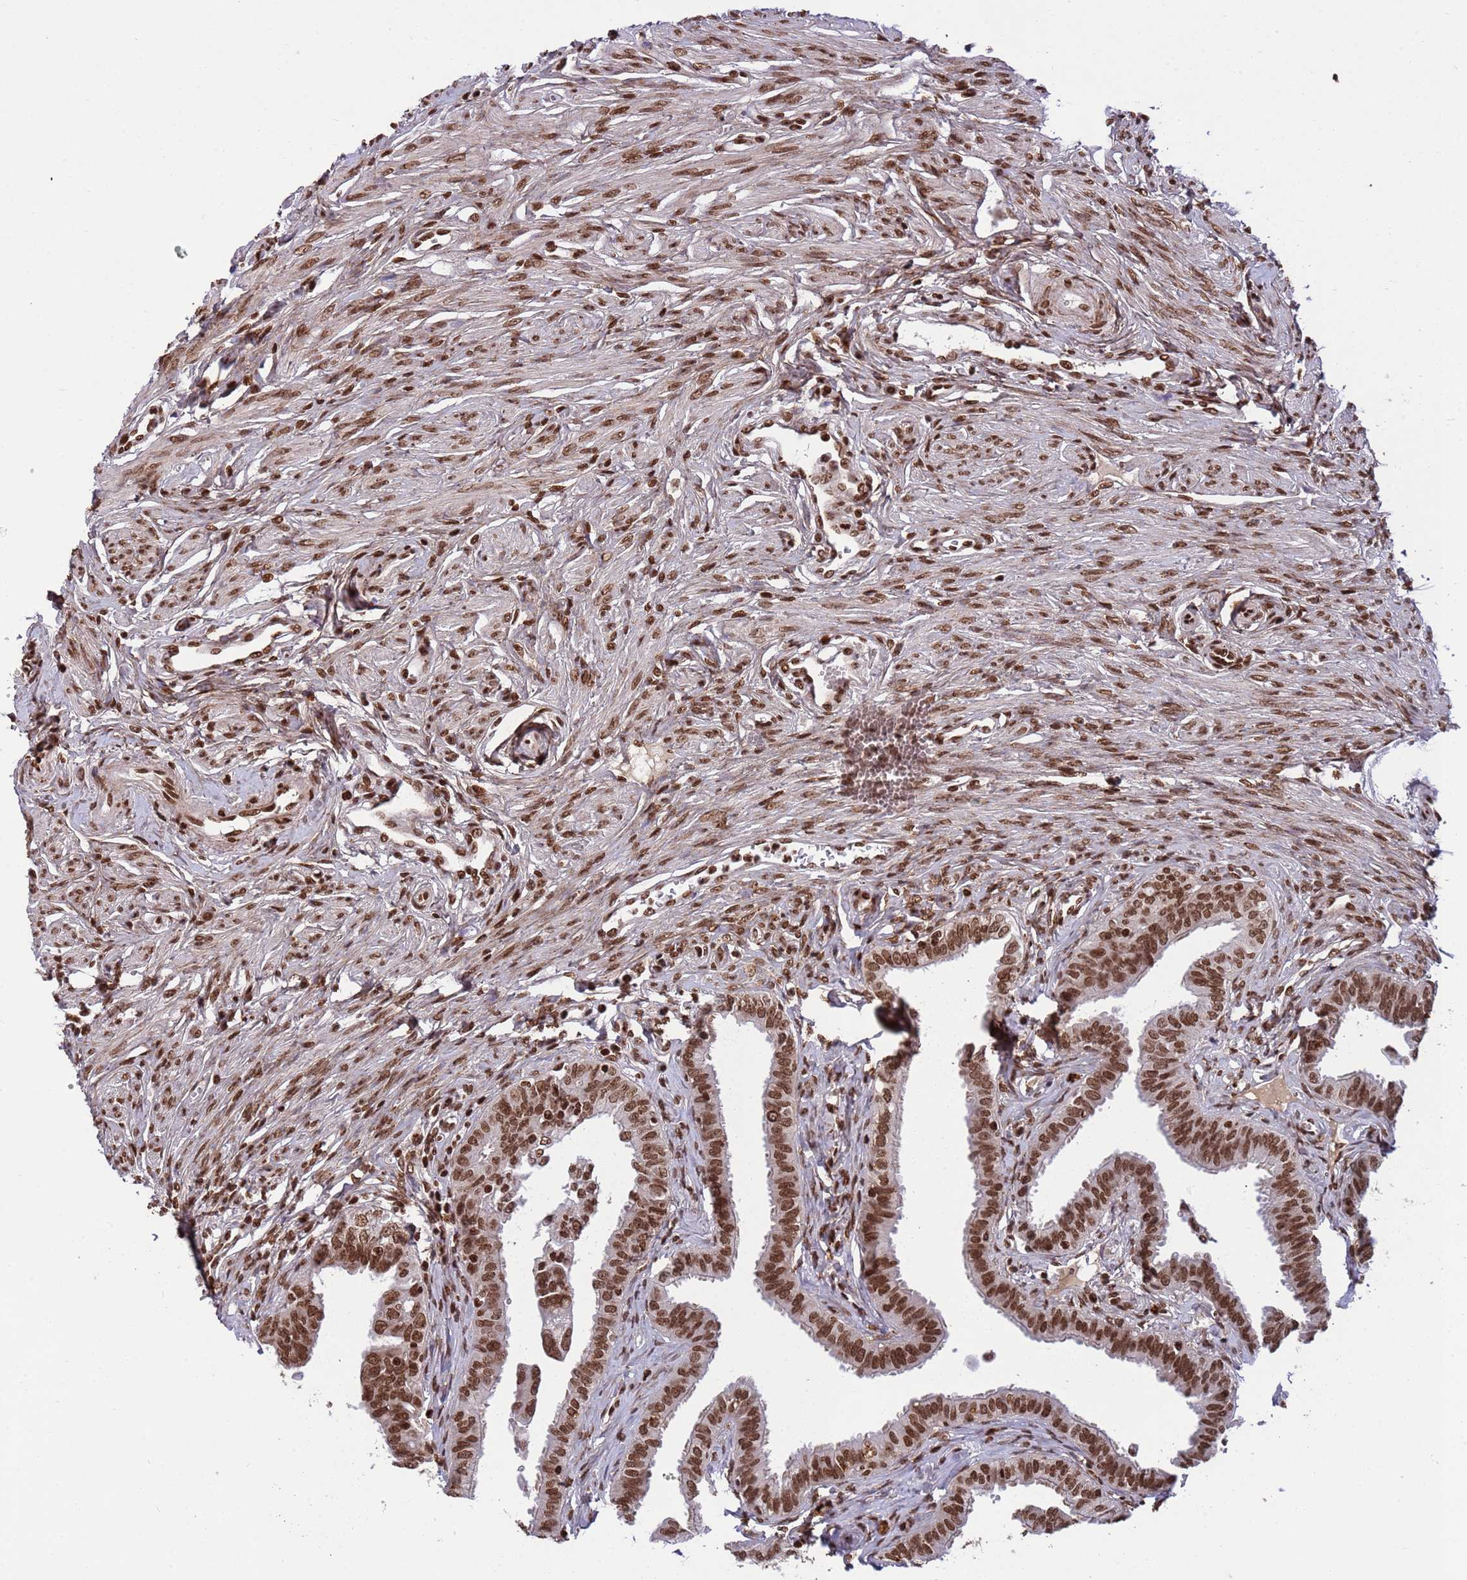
{"staining": {"intensity": "strong", "quantity": ">75%", "location": "nuclear"}, "tissue": "fallopian tube", "cell_type": "Glandular cells", "image_type": "normal", "snomed": [{"axis": "morphology", "description": "Normal tissue, NOS"}, {"axis": "morphology", "description": "Carcinoma, NOS"}, {"axis": "topography", "description": "Fallopian tube"}, {"axis": "topography", "description": "Ovary"}], "caption": "DAB immunohistochemical staining of unremarkable fallopian tube shows strong nuclear protein positivity in about >75% of glandular cells.", "gene": "H3", "patient": {"sex": "female", "age": 59}}